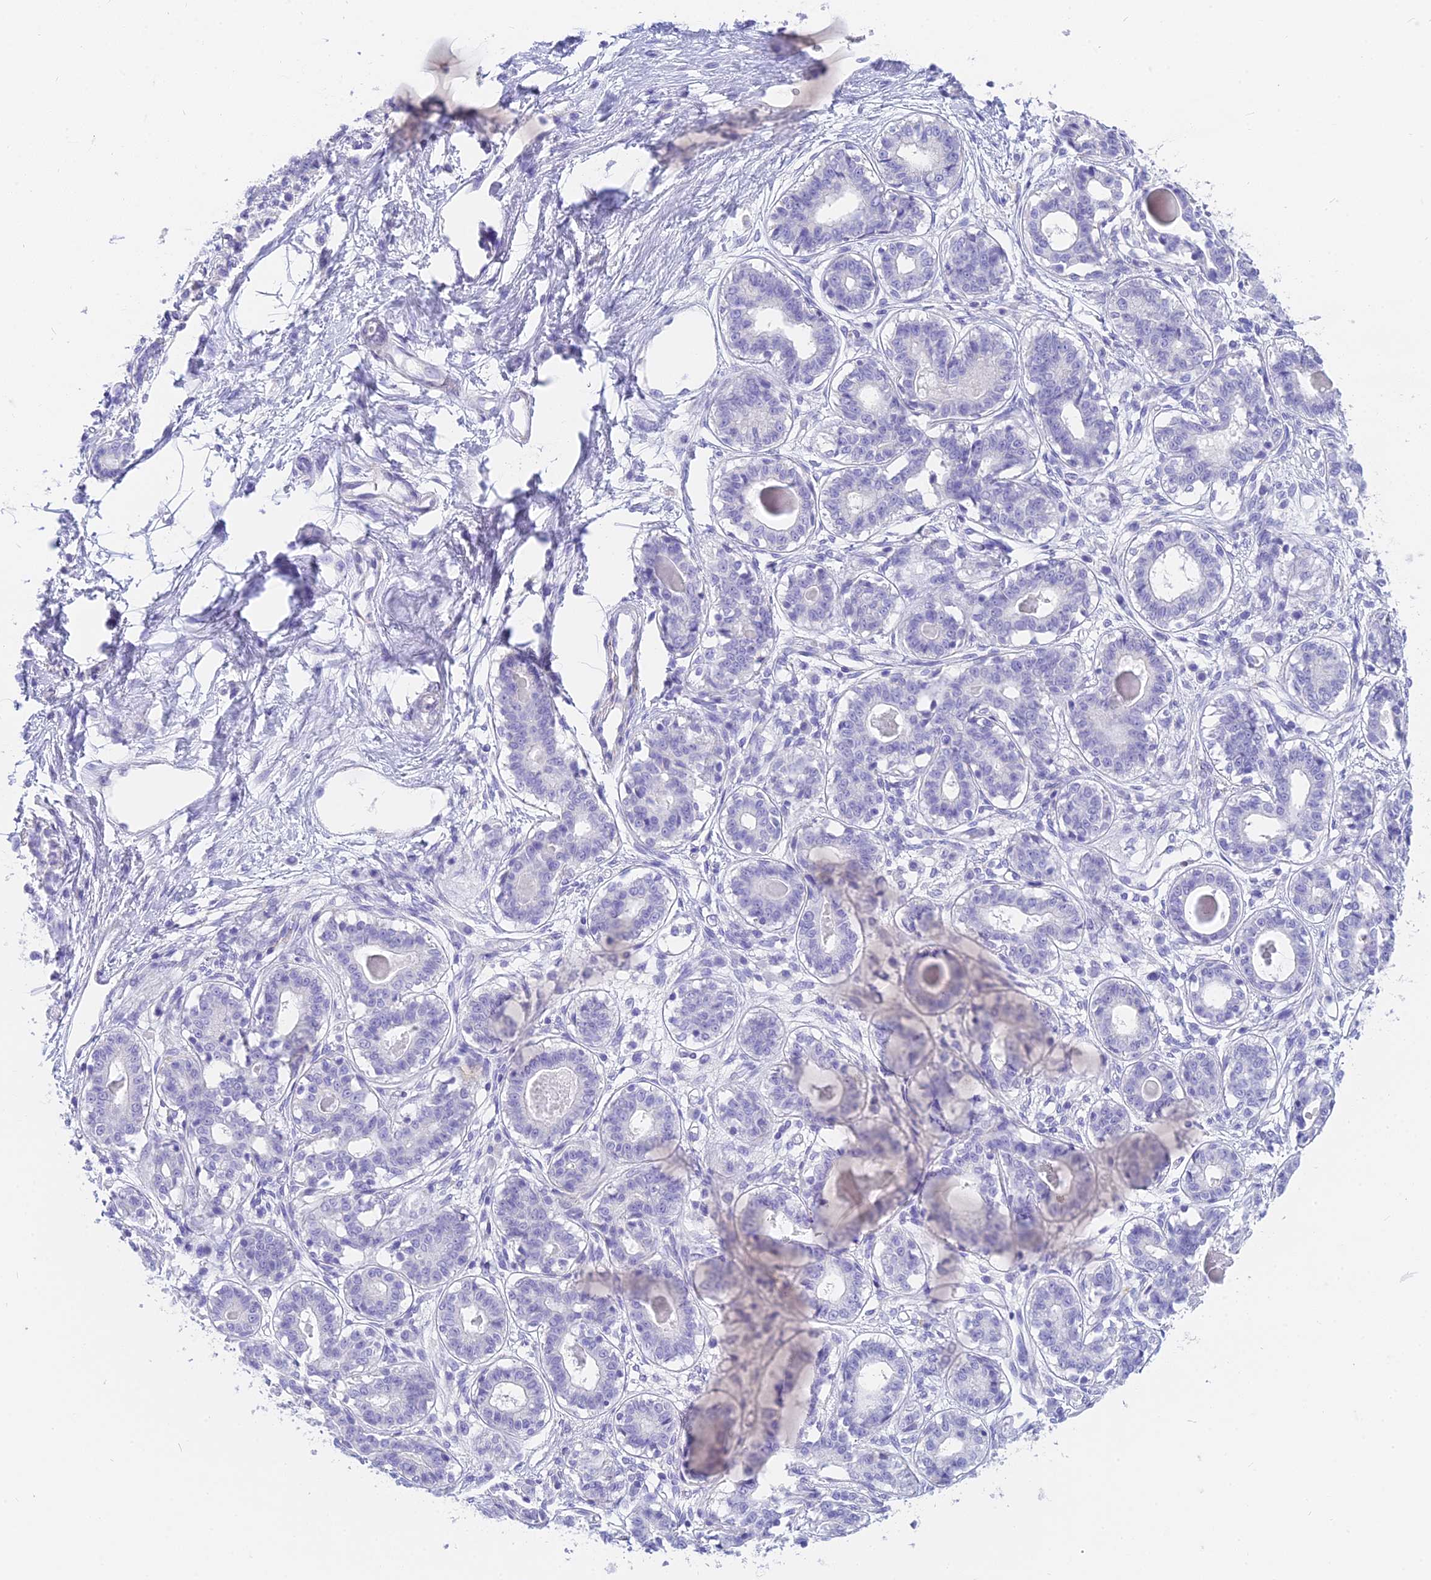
{"staining": {"intensity": "negative", "quantity": "none", "location": "none"}, "tissue": "breast", "cell_type": "Adipocytes", "image_type": "normal", "snomed": [{"axis": "morphology", "description": "Normal tissue, NOS"}, {"axis": "topography", "description": "Breast"}], "caption": "Immunohistochemistry of unremarkable human breast exhibits no expression in adipocytes.", "gene": "SLC36A2", "patient": {"sex": "female", "age": 45}}